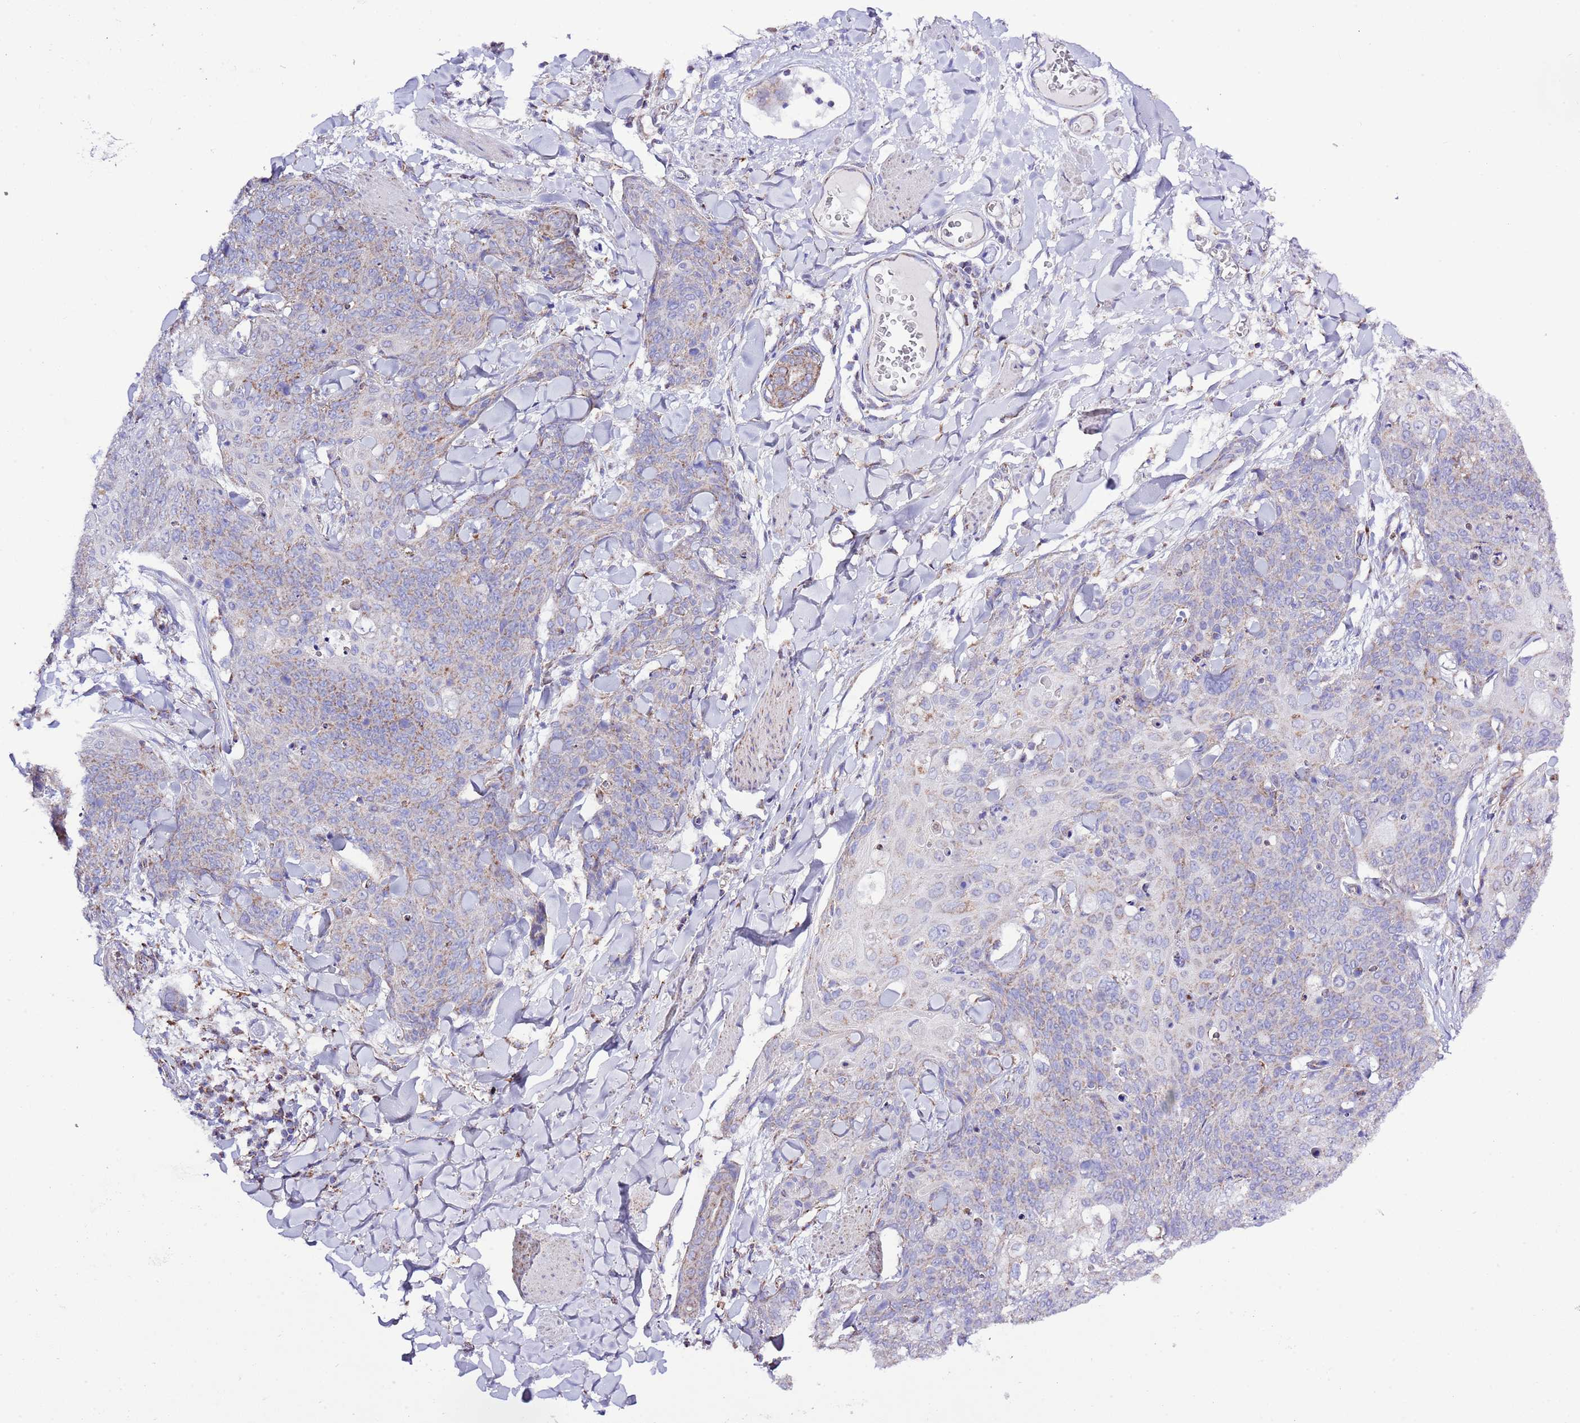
{"staining": {"intensity": "weak", "quantity": "<25%", "location": "cytoplasmic/membranous"}, "tissue": "skin cancer", "cell_type": "Tumor cells", "image_type": "cancer", "snomed": [{"axis": "morphology", "description": "Squamous cell carcinoma, NOS"}, {"axis": "topography", "description": "Skin"}, {"axis": "topography", "description": "Vulva"}], "caption": "Histopathology image shows no significant protein expression in tumor cells of squamous cell carcinoma (skin).", "gene": "TEKTIP1", "patient": {"sex": "female", "age": 85}}